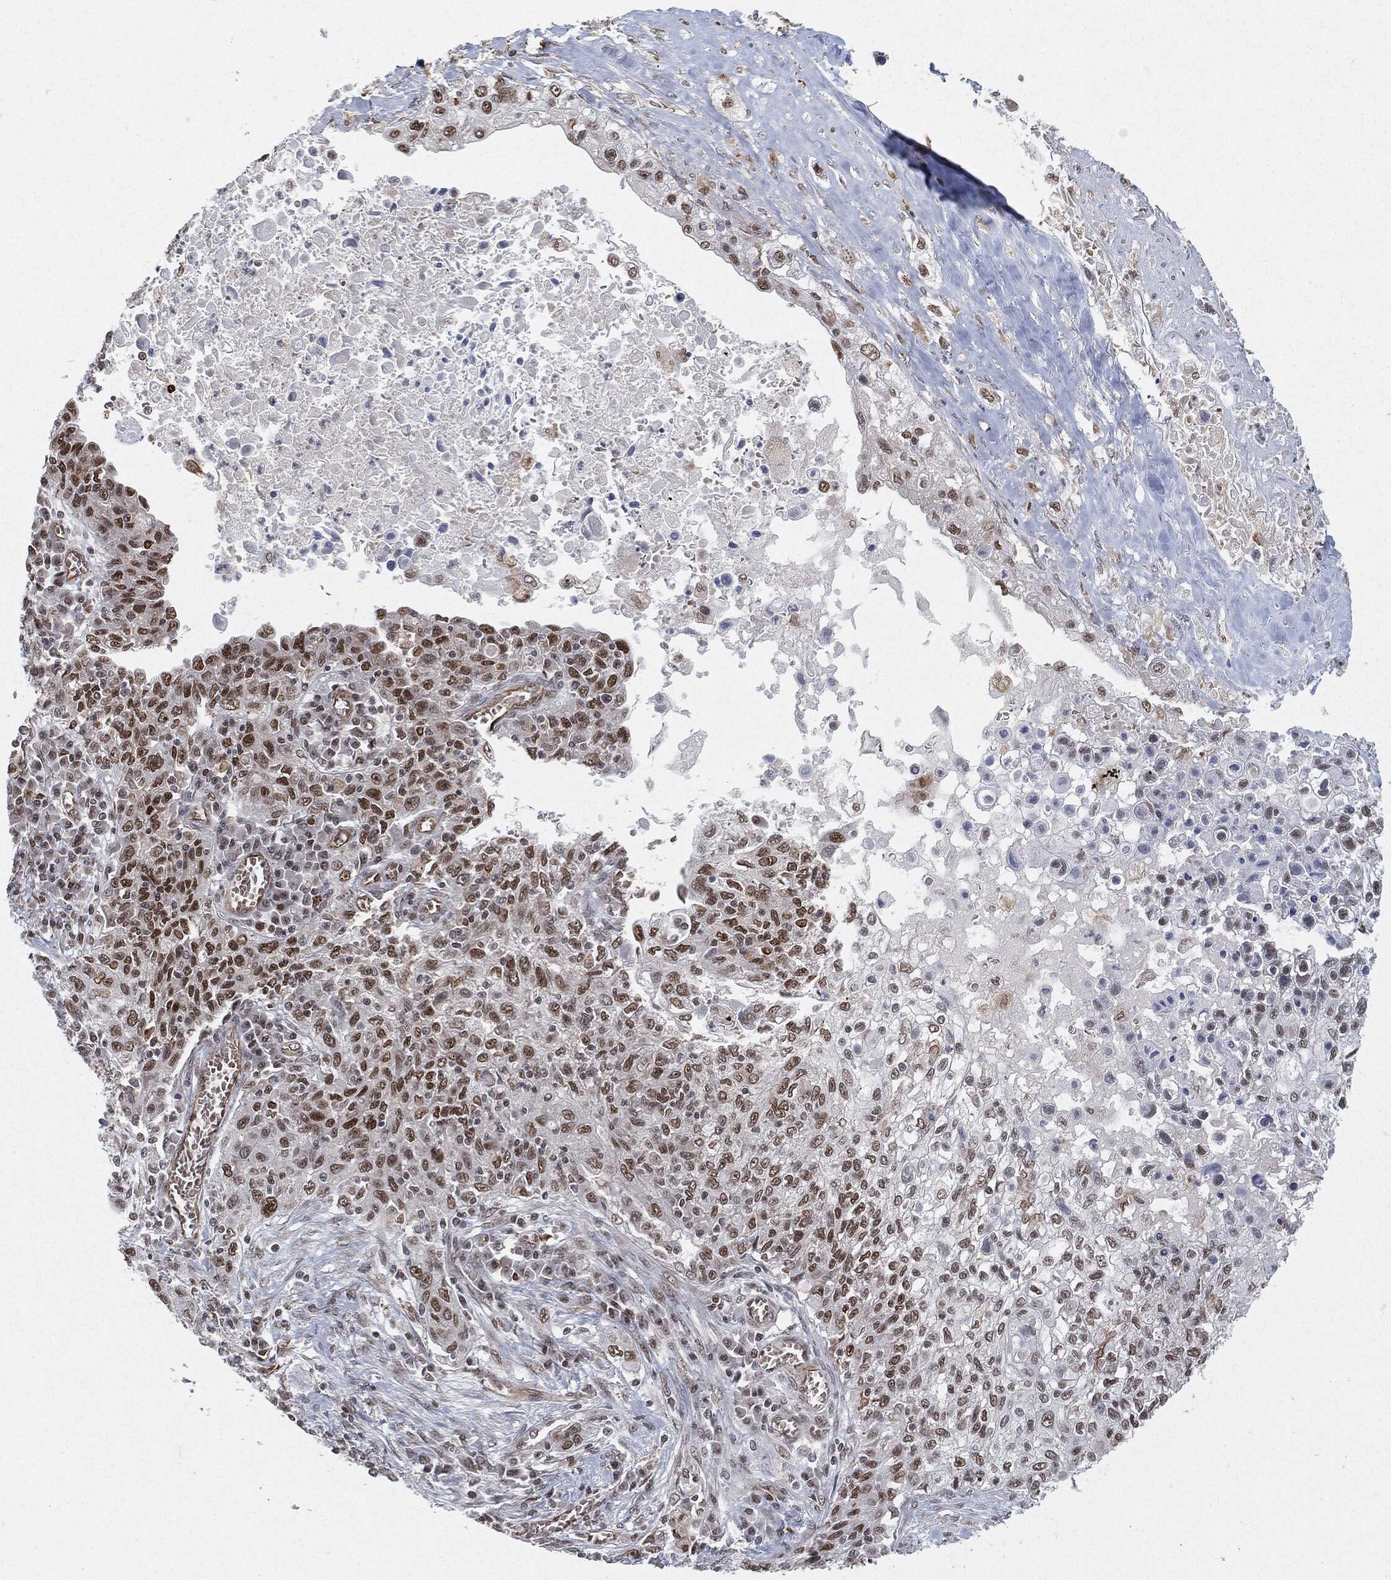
{"staining": {"intensity": "moderate", "quantity": "25%-75%", "location": "nuclear"}, "tissue": "lung cancer", "cell_type": "Tumor cells", "image_type": "cancer", "snomed": [{"axis": "morphology", "description": "Squamous cell carcinoma, NOS"}, {"axis": "topography", "description": "Lung"}], "caption": "Tumor cells exhibit medium levels of moderate nuclear expression in approximately 25%-75% of cells in human lung squamous cell carcinoma.", "gene": "TP53RK", "patient": {"sex": "female", "age": 69}}